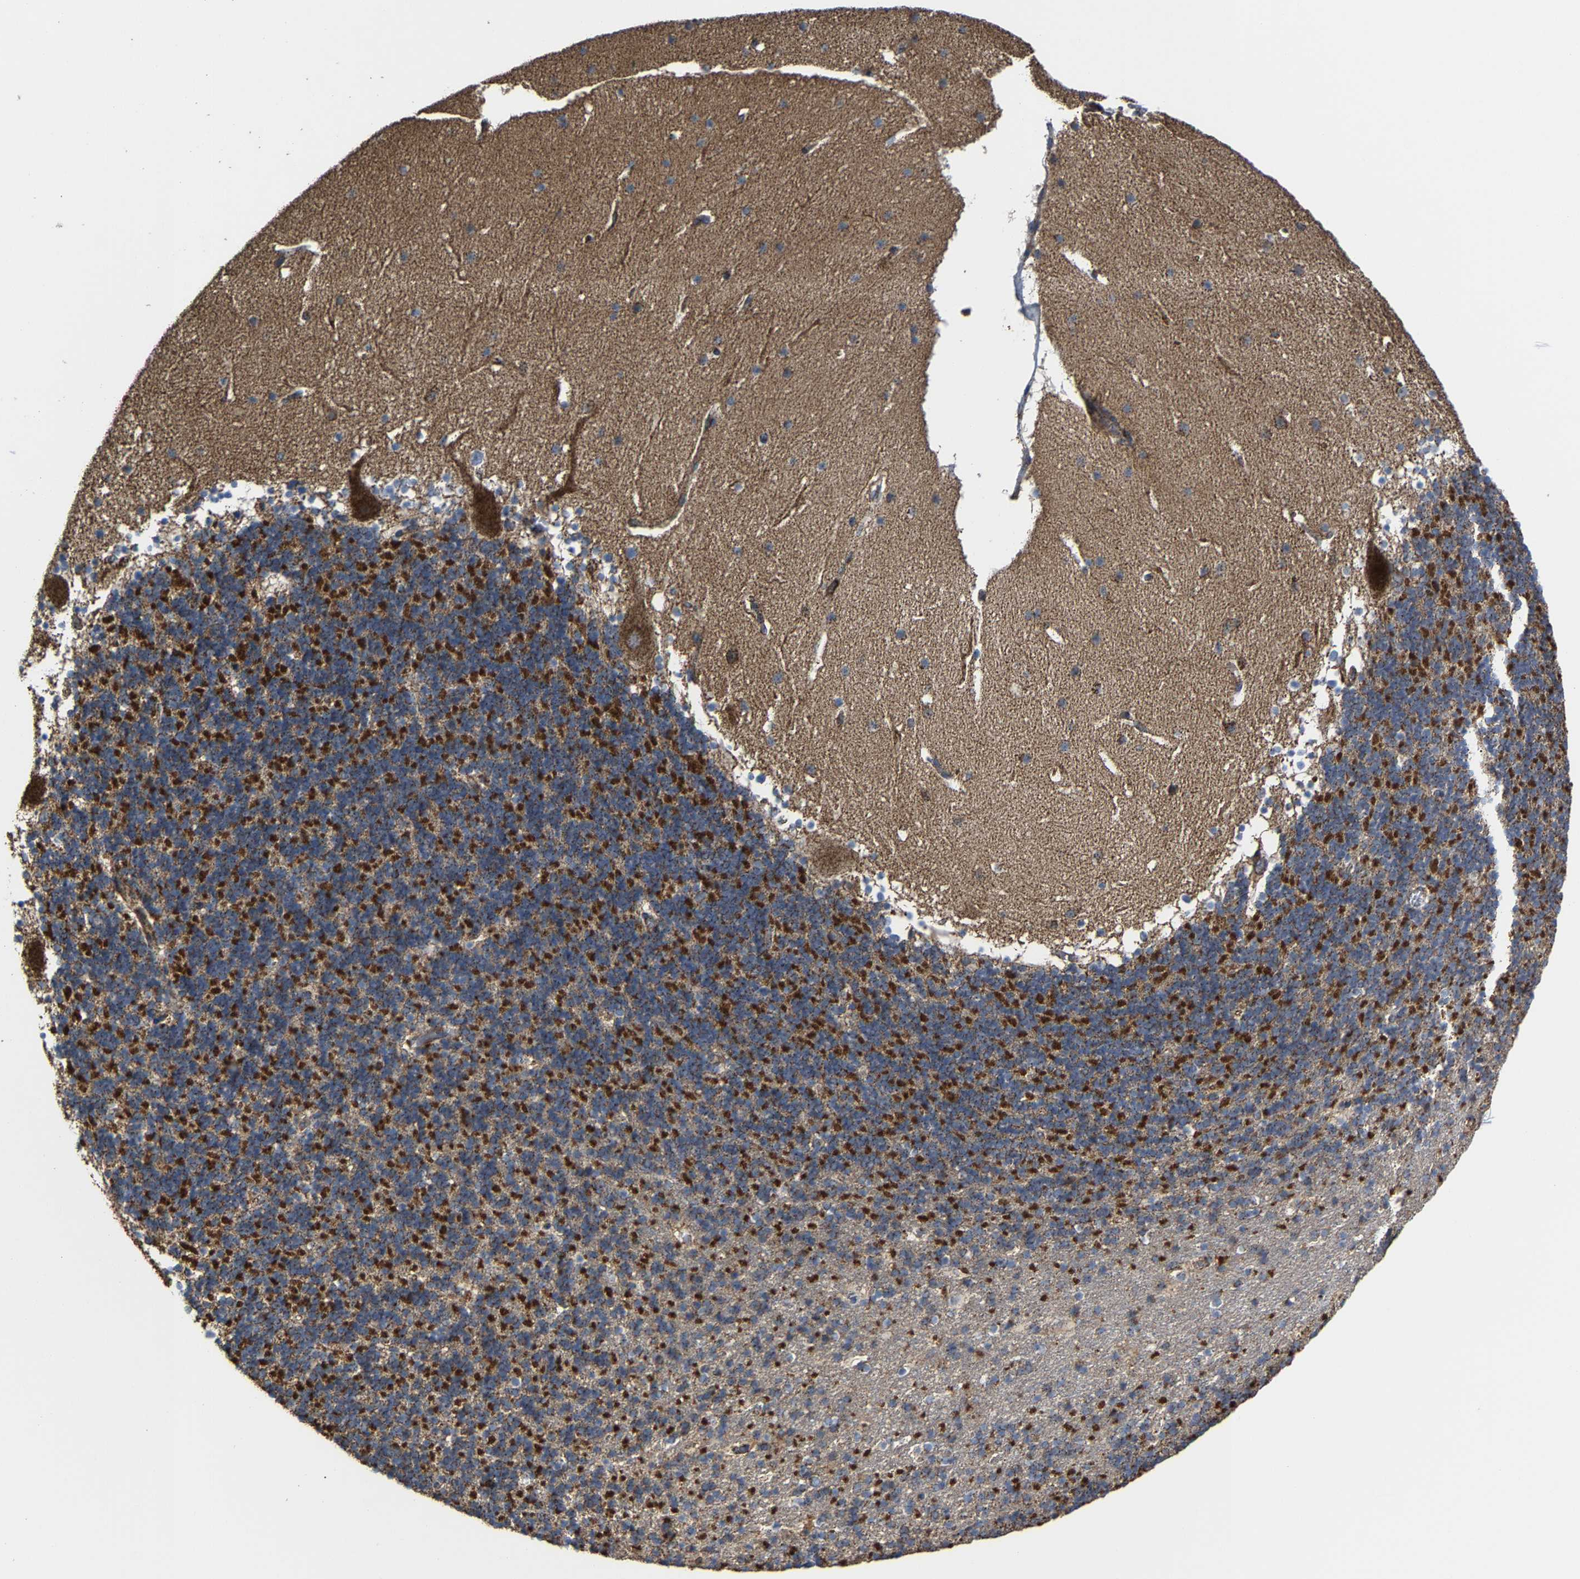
{"staining": {"intensity": "strong", "quantity": ">75%", "location": "cytoplasmic/membranous"}, "tissue": "cerebellum", "cell_type": "Cells in granular layer", "image_type": "normal", "snomed": [{"axis": "morphology", "description": "Normal tissue, NOS"}, {"axis": "topography", "description": "Cerebellum"}], "caption": "This is a histology image of immunohistochemistry staining of normal cerebellum, which shows strong expression in the cytoplasmic/membranous of cells in granular layer.", "gene": "NDUFV3", "patient": {"sex": "male", "age": 45}}